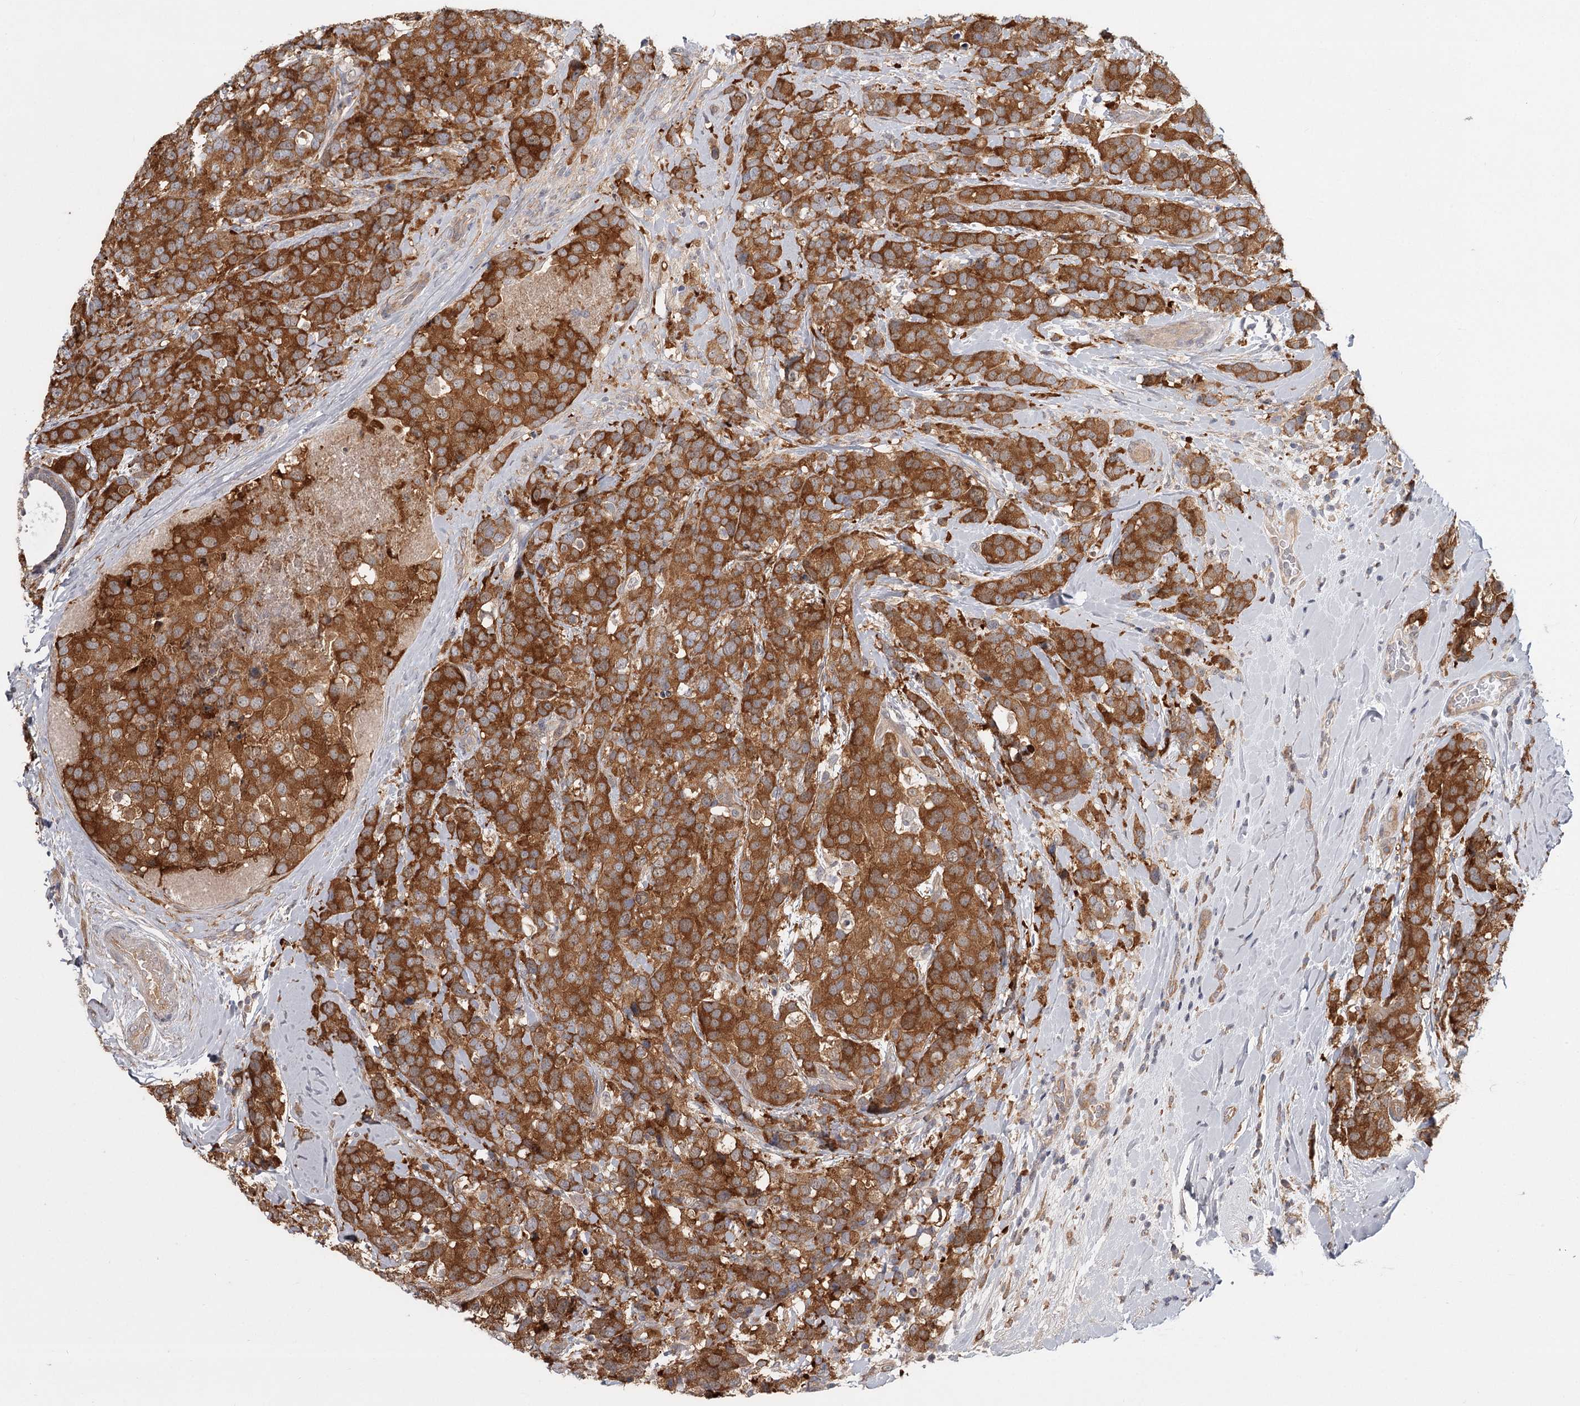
{"staining": {"intensity": "moderate", "quantity": ">75%", "location": "cytoplasmic/membranous"}, "tissue": "breast cancer", "cell_type": "Tumor cells", "image_type": "cancer", "snomed": [{"axis": "morphology", "description": "Lobular carcinoma"}, {"axis": "topography", "description": "Breast"}], "caption": "Immunohistochemistry (IHC) micrograph of lobular carcinoma (breast) stained for a protein (brown), which demonstrates medium levels of moderate cytoplasmic/membranous staining in about >75% of tumor cells.", "gene": "CCNG2", "patient": {"sex": "female", "age": 59}}